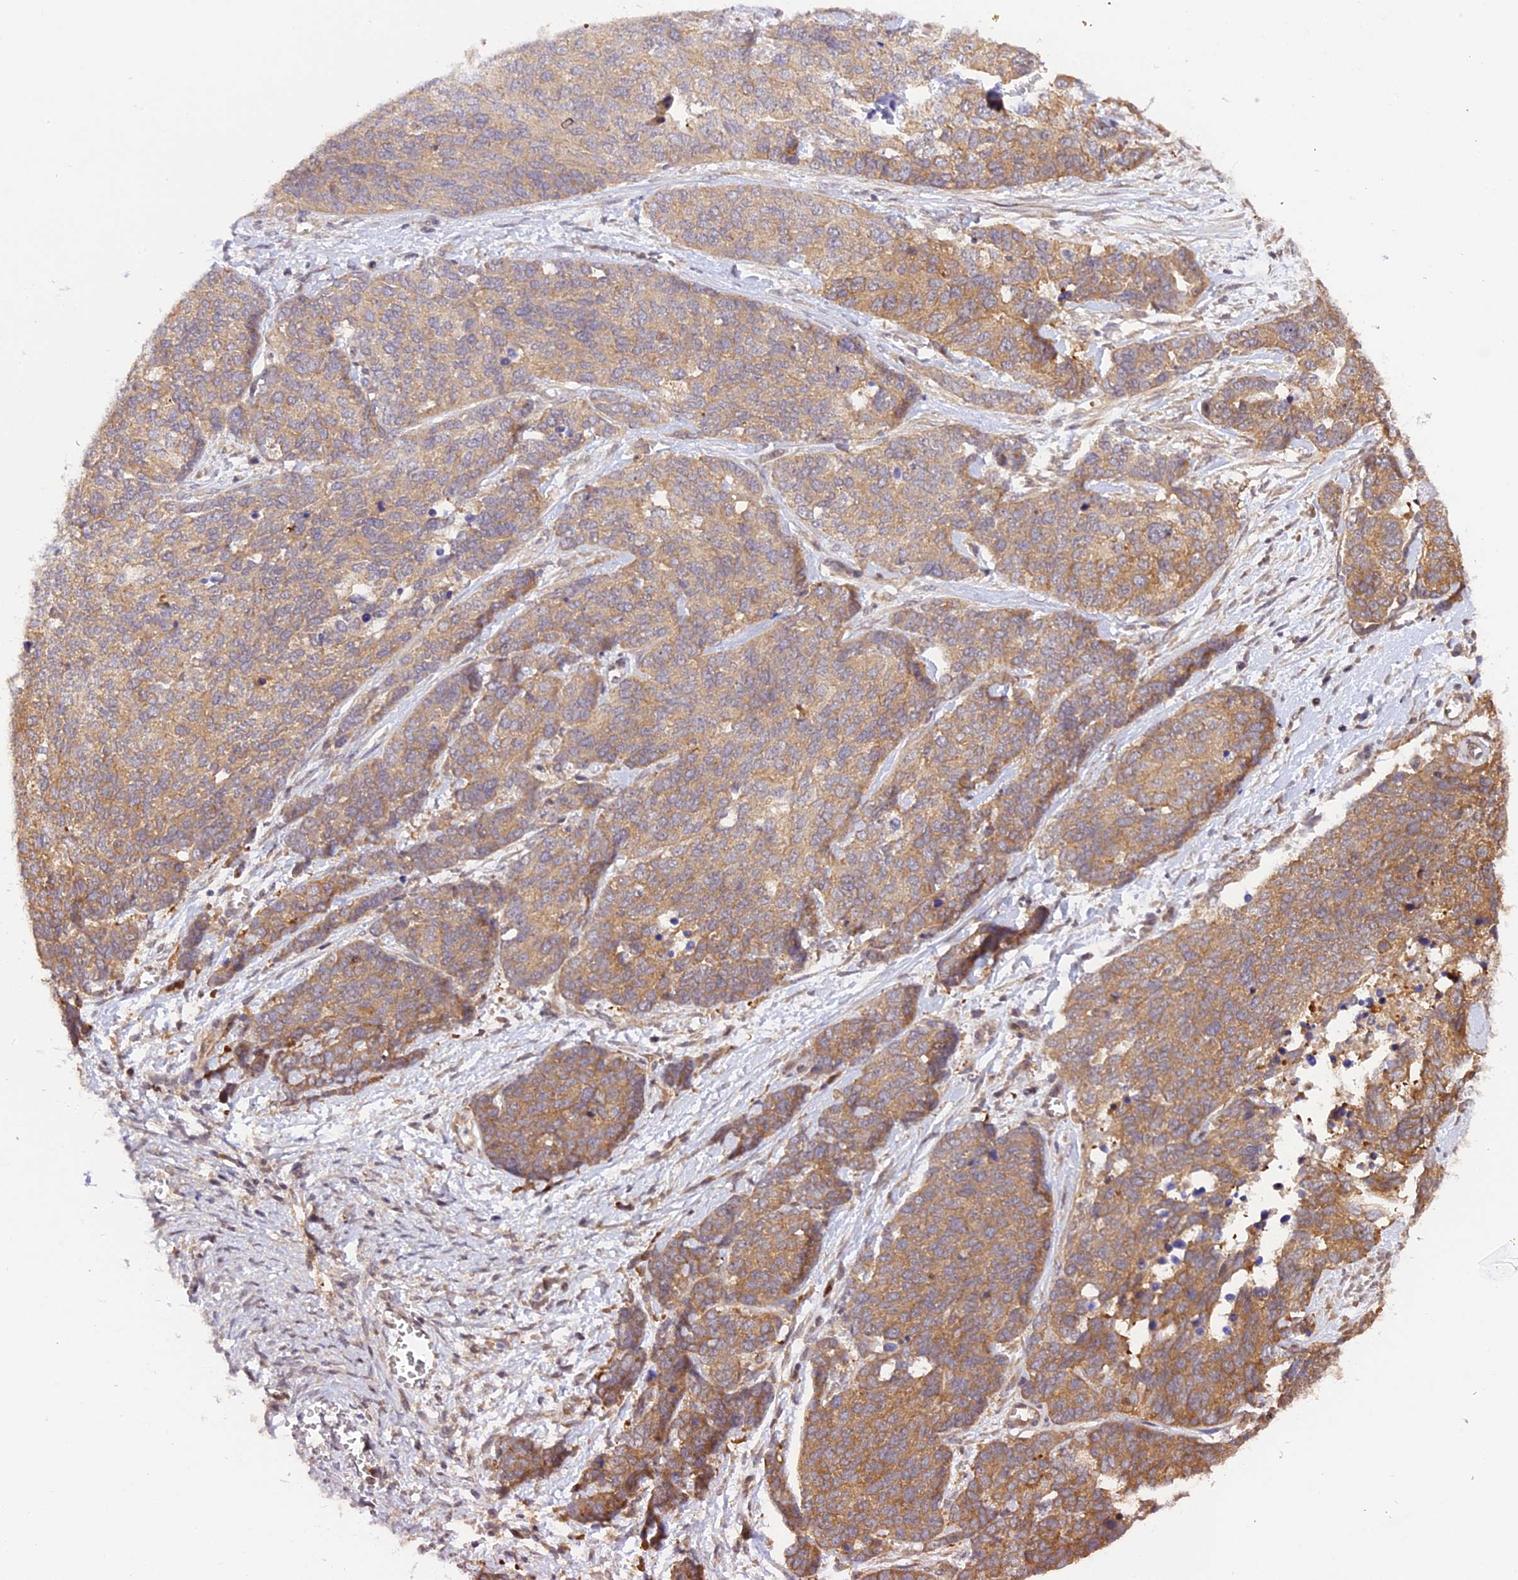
{"staining": {"intensity": "moderate", "quantity": ">75%", "location": "cytoplasmic/membranous"}, "tissue": "ovarian cancer", "cell_type": "Tumor cells", "image_type": "cancer", "snomed": [{"axis": "morphology", "description": "Cystadenocarcinoma, serous, NOS"}, {"axis": "topography", "description": "Ovary"}], "caption": "DAB immunohistochemical staining of human ovarian cancer reveals moderate cytoplasmic/membranous protein expression in about >75% of tumor cells.", "gene": "SAMD4A", "patient": {"sex": "female", "age": 44}}